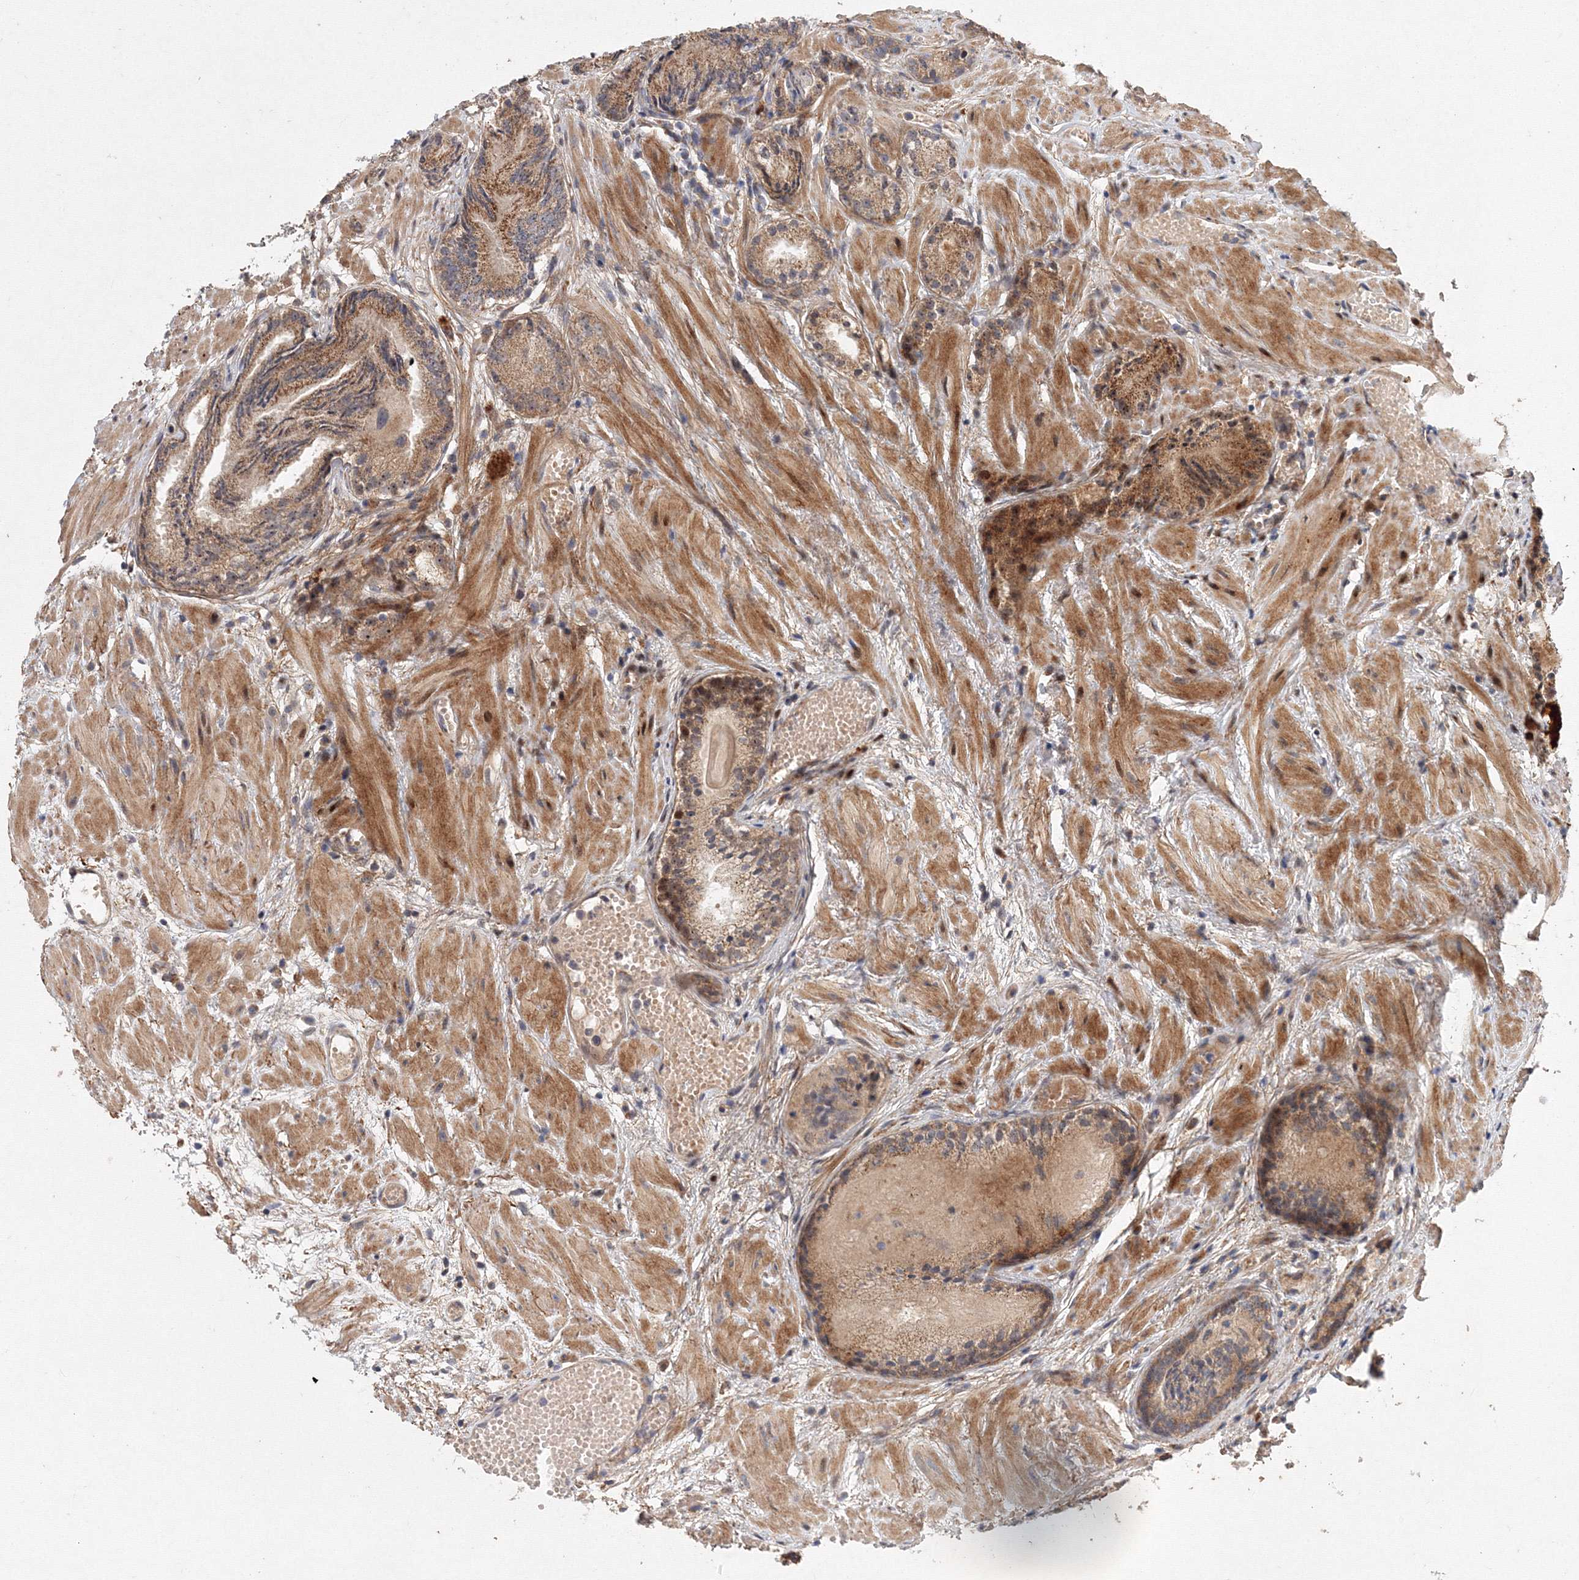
{"staining": {"intensity": "weak", "quantity": ">75%", "location": "cytoplasmic/membranous"}, "tissue": "prostate cancer", "cell_type": "Tumor cells", "image_type": "cancer", "snomed": [{"axis": "morphology", "description": "Adenocarcinoma, Low grade"}, {"axis": "topography", "description": "Prostate"}], "caption": "Immunohistochemistry (IHC) micrograph of human prostate cancer (adenocarcinoma (low-grade)) stained for a protein (brown), which displays low levels of weak cytoplasmic/membranous positivity in approximately >75% of tumor cells.", "gene": "ANKAR", "patient": {"sex": "male", "age": 88}}